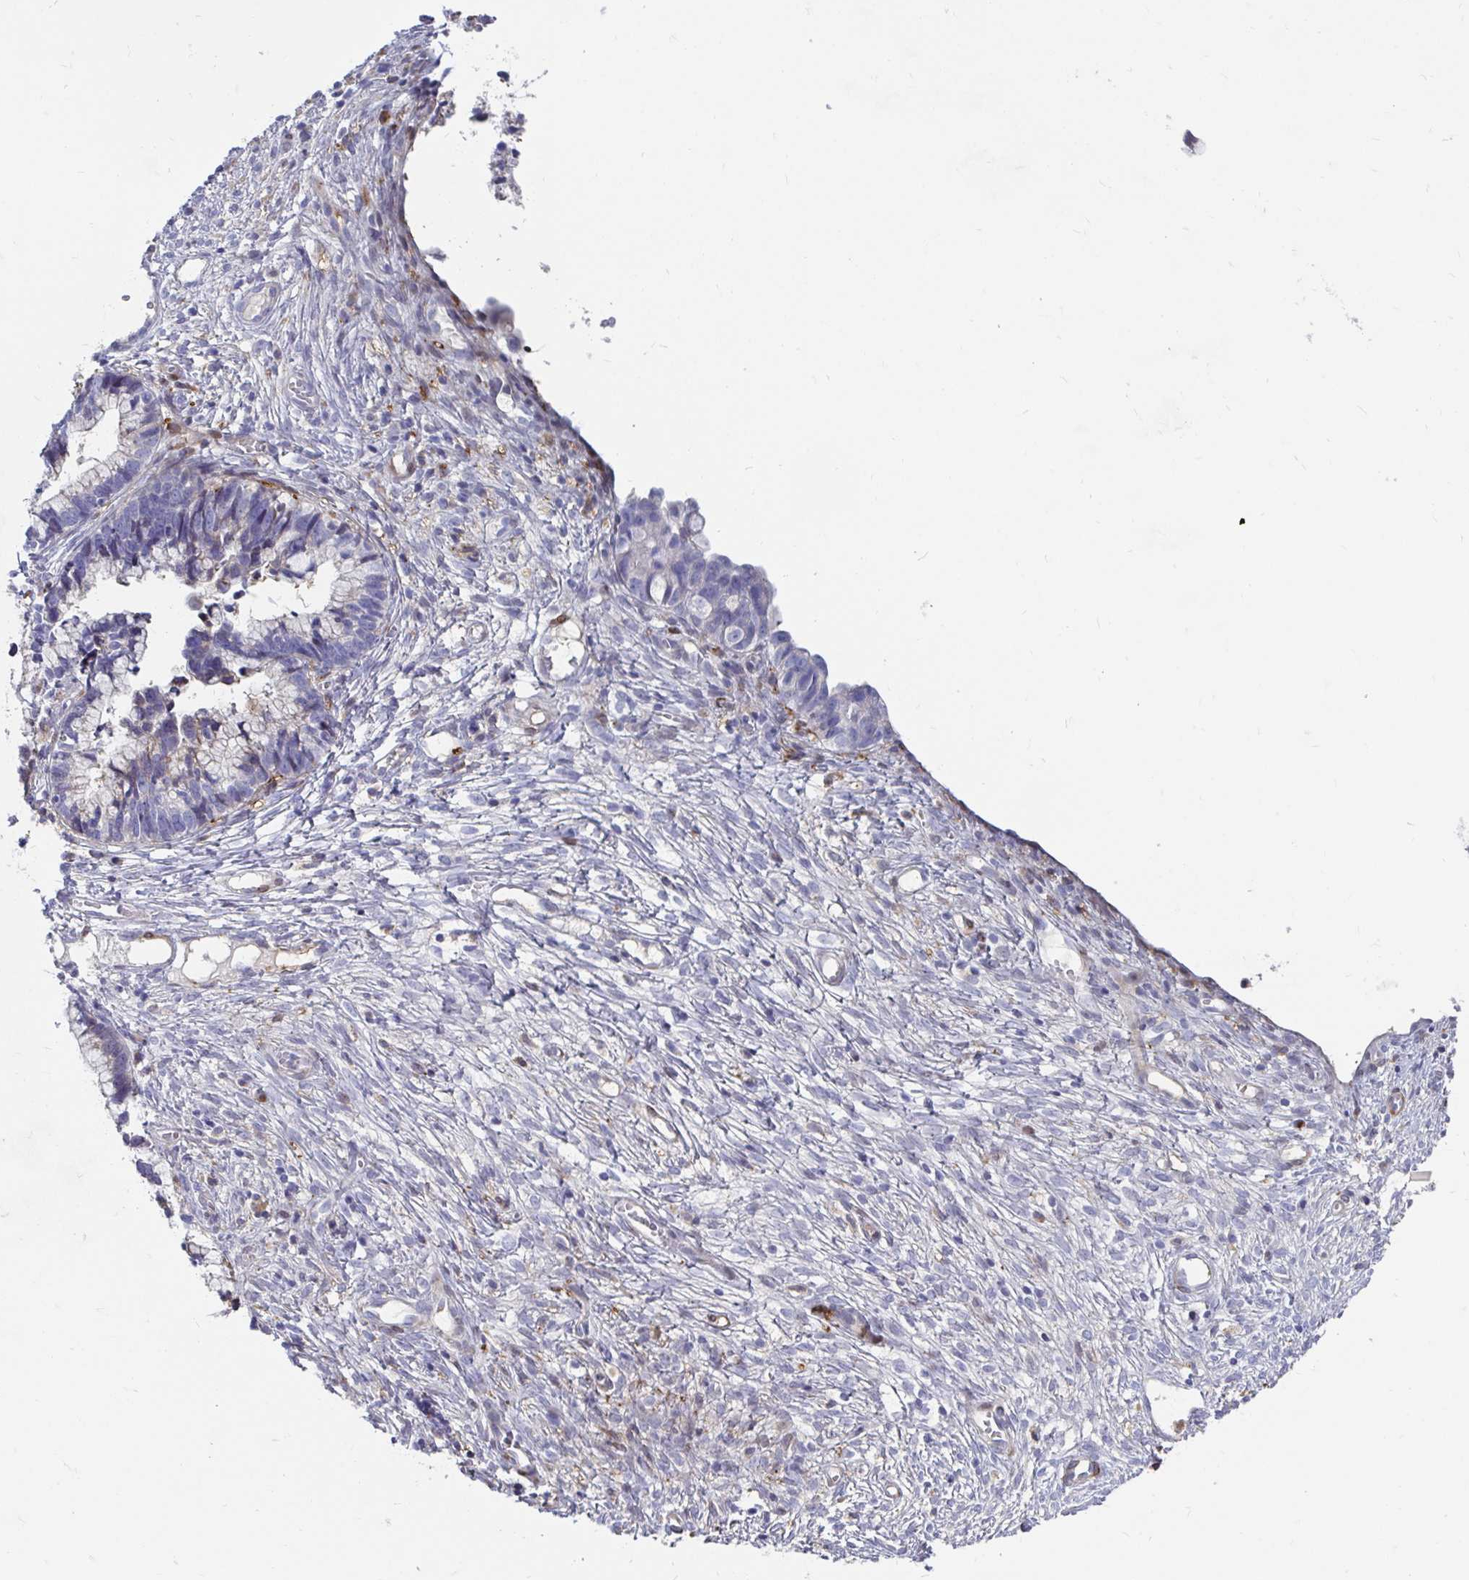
{"staining": {"intensity": "weak", "quantity": "<25%", "location": "cytoplasmic/membranous"}, "tissue": "cervical cancer", "cell_type": "Tumor cells", "image_type": "cancer", "snomed": [{"axis": "morphology", "description": "Adenocarcinoma, NOS"}, {"axis": "topography", "description": "Cervix"}], "caption": "DAB (3,3'-diaminobenzidine) immunohistochemical staining of adenocarcinoma (cervical) demonstrates no significant positivity in tumor cells. (Immunohistochemistry (ihc), brightfield microscopy, high magnification).", "gene": "CDKL1", "patient": {"sex": "female", "age": 44}}